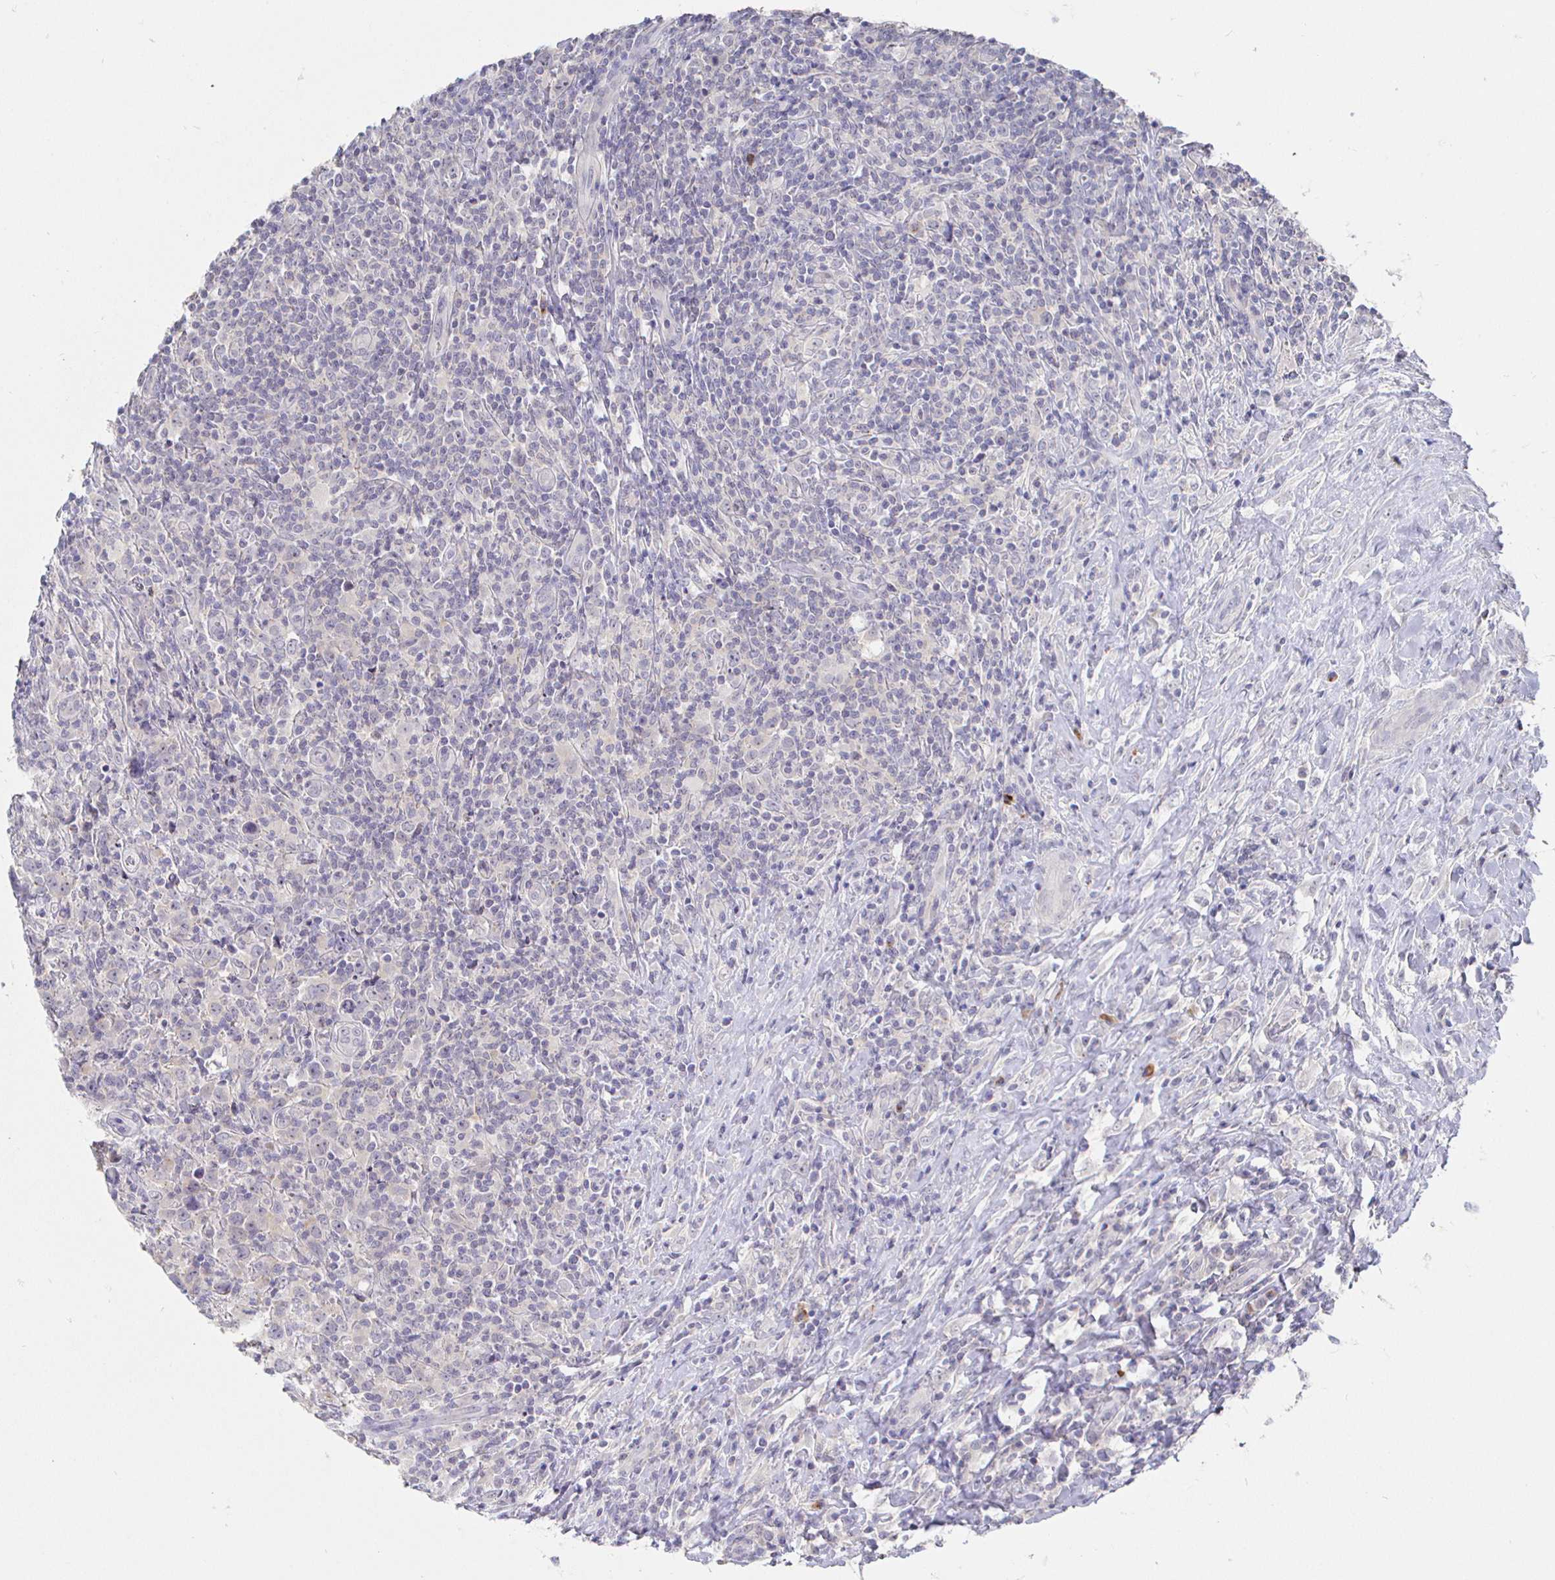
{"staining": {"intensity": "negative", "quantity": "none", "location": "none"}, "tissue": "lymphoma", "cell_type": "Tumor cells", "image_type": "cancer", "snomed": [{"axis": "morphology", "description": "Hodgkin's disease, NOS"}, {"axis": "topography", "description": "Lymph node"}], "caption": "IHC histopathology image of human lymphoma stained for a protein (brown), which shows no staining in tumor cells.", "gene": "LRRC23", "patient": {"sex": "female", "age": 18}}